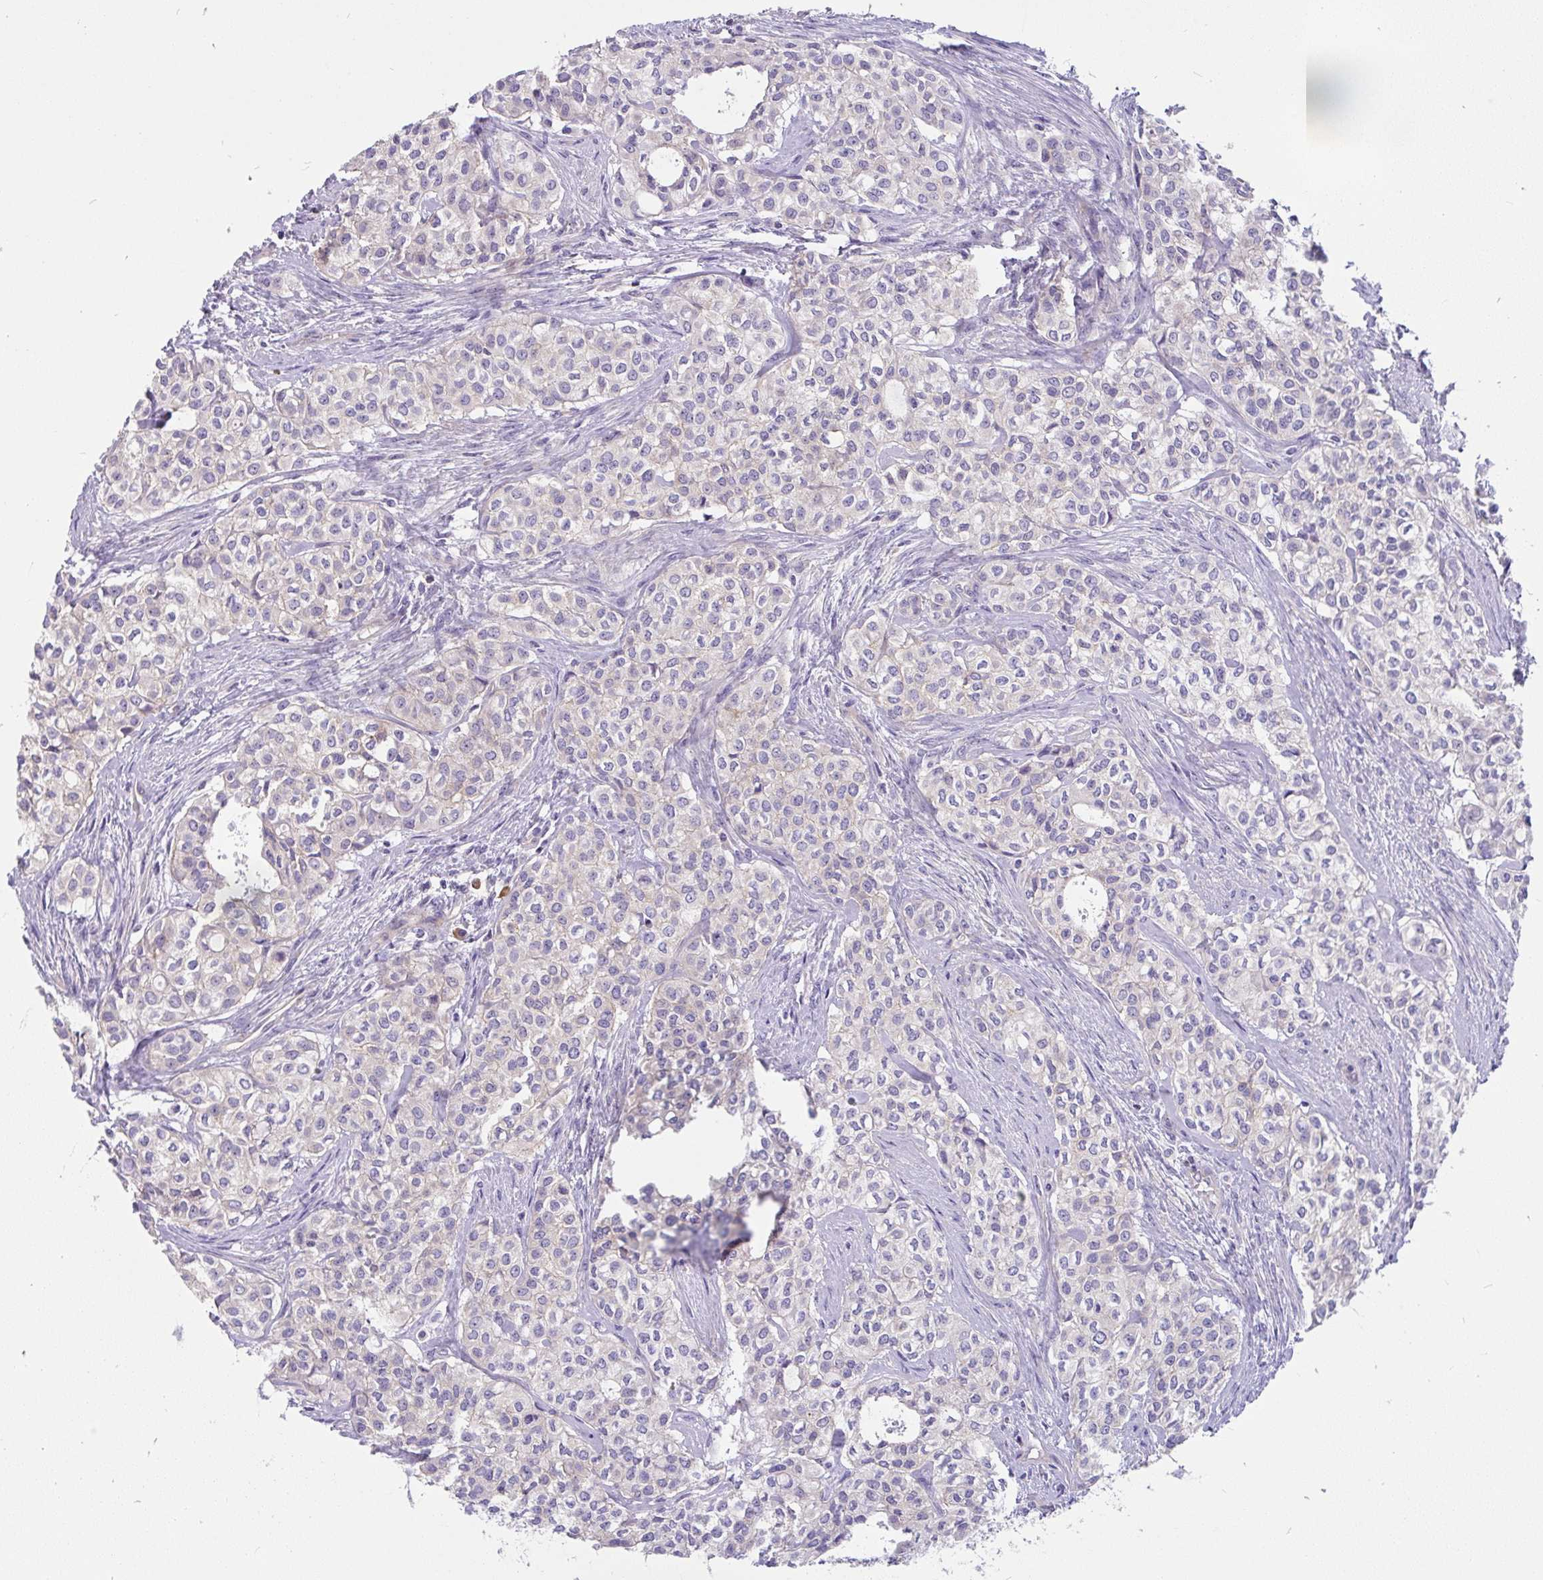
{"staining": {"intensity": "negative", "quantity": "none", "location": "none"}, "tissue": "head and neck cancer", "cell_type": "Tumor cells", "image_type": "cancer", "snomed": [{"axis": "morphology", "description": "Adenocarcinoma, NOS"}, {"axis": "topography", "description": "Head-Neck"}], "caption": "Tumor cells are negative for protein expression in human adenocarcinoma (head and neck). Nuclei are stained in blue.", "gene": "LRRC26", "patient": {"sex": "male", "age": 81}}